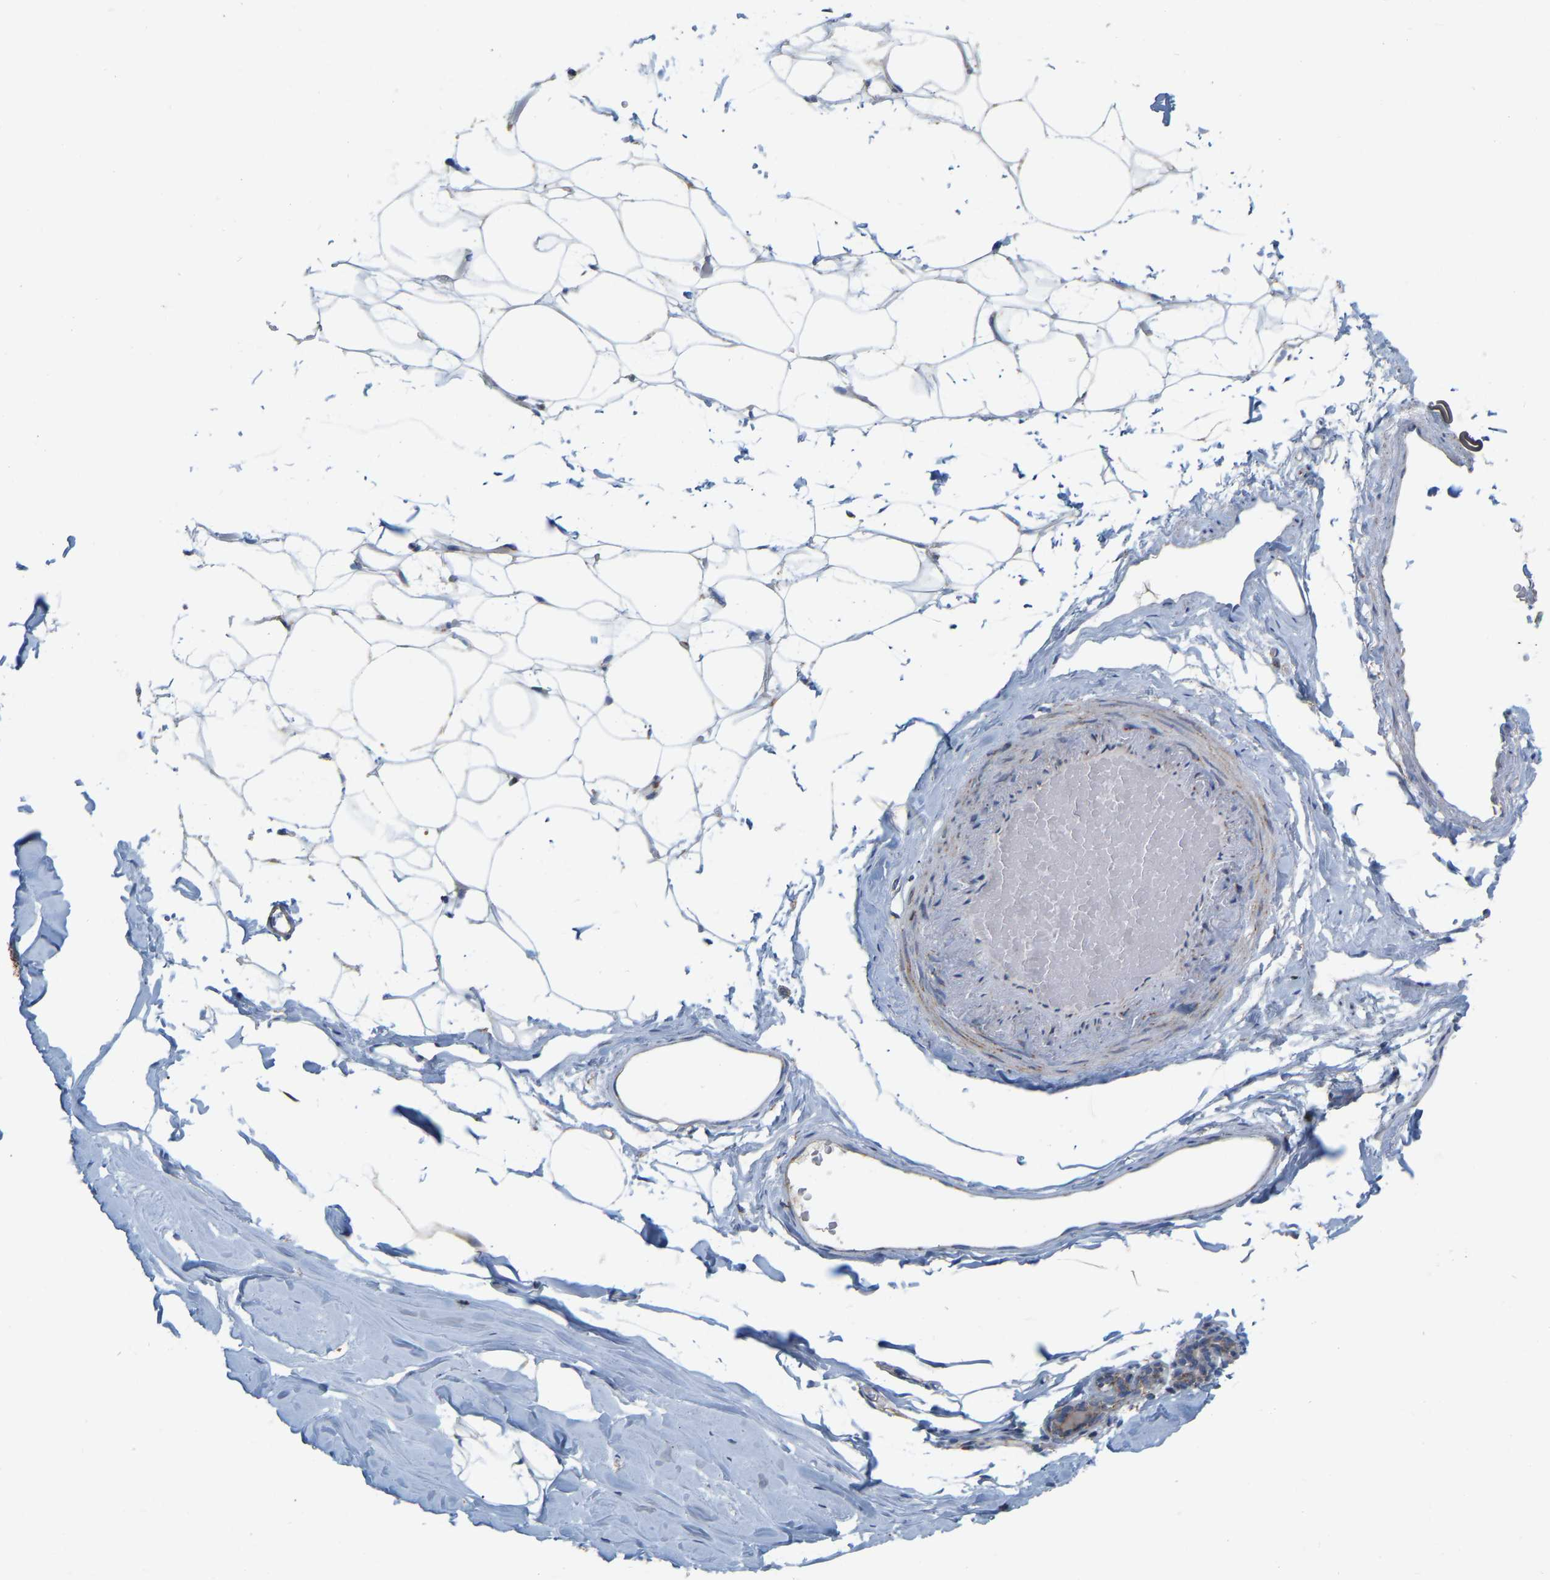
{"staining": {"intensity": "negative", "quantity": "none", "location": "none"}, "tissue": "adipose tissue", "cell_type": "Adipocytes", "image_type": "normal", "snomed": [{"axis": "morphology", "description": "Normal tissue, NOS"}, {"axis": "topography", "description": "Breast"}, {"axis": "topography", "description": "Soft tissue"}], "caption": "Immunohistochemical staining of normal adipose tissue demonstrates no significant expression in adipocytes.", "gene": "CBLB", "patient": {"sex": "female", "age": 75}}